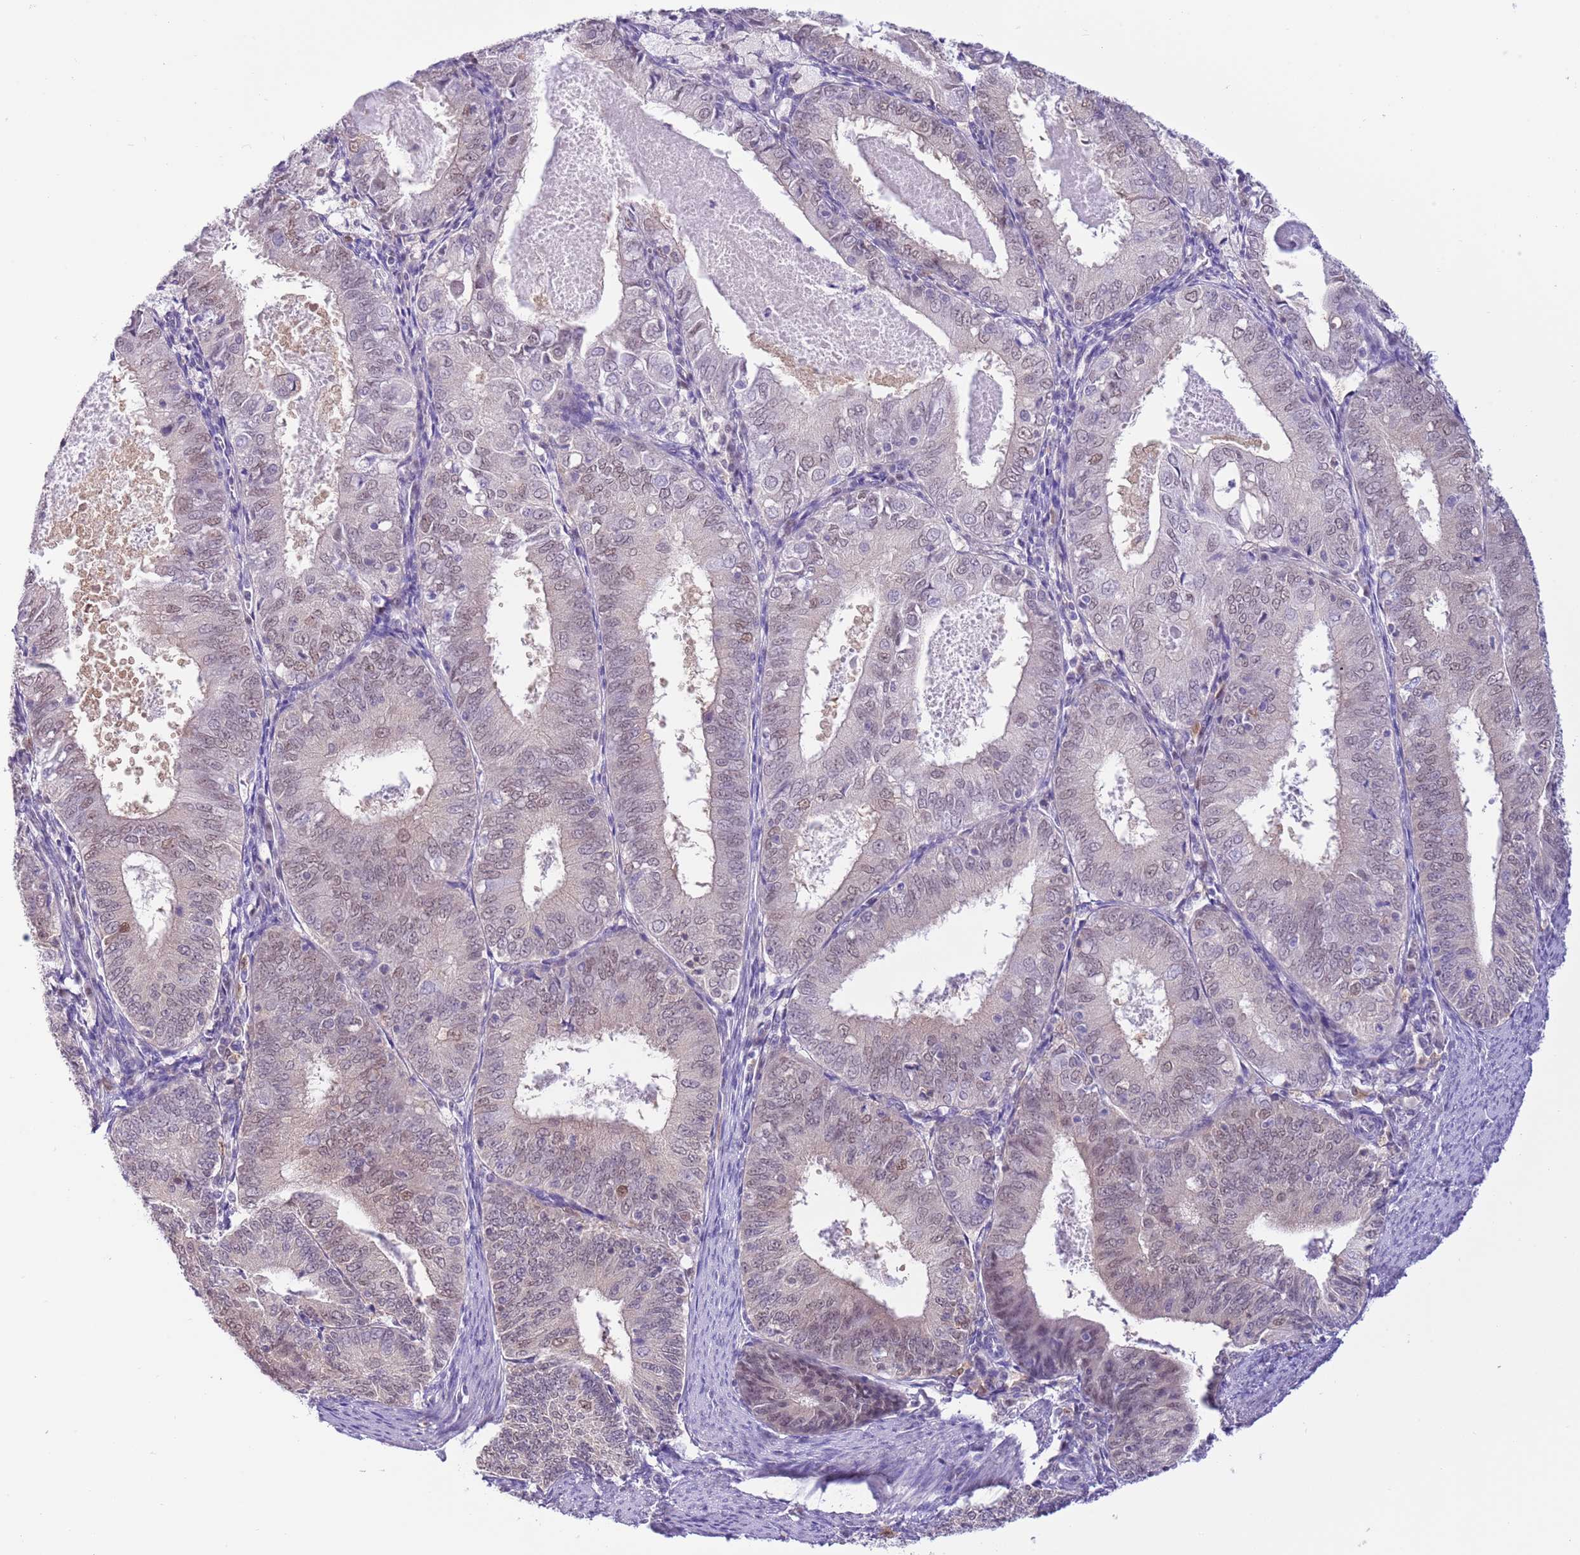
{"staining": {"intensity": "weak", "quantity": "25%-75%", "location": "nuclear"}, "tissue": "endometrial cancer", "cell_type": "Tumor cells", "image_type": "cancer", "snomed": [{"axis": "morphology", "description": "Adenocarcinoma, NOS"}, {"axis": "topography", "description": "Endometrium"}], "caption": "This histopathology image exhibits immunohistochemistry staining of human endometrial cancer (adenocarcinoma), with low weak nuclear positivity in approximately 25%-75% of tumor cells.", "gene": "DDI2", "patient": {"sex": "female", "age": 57}}